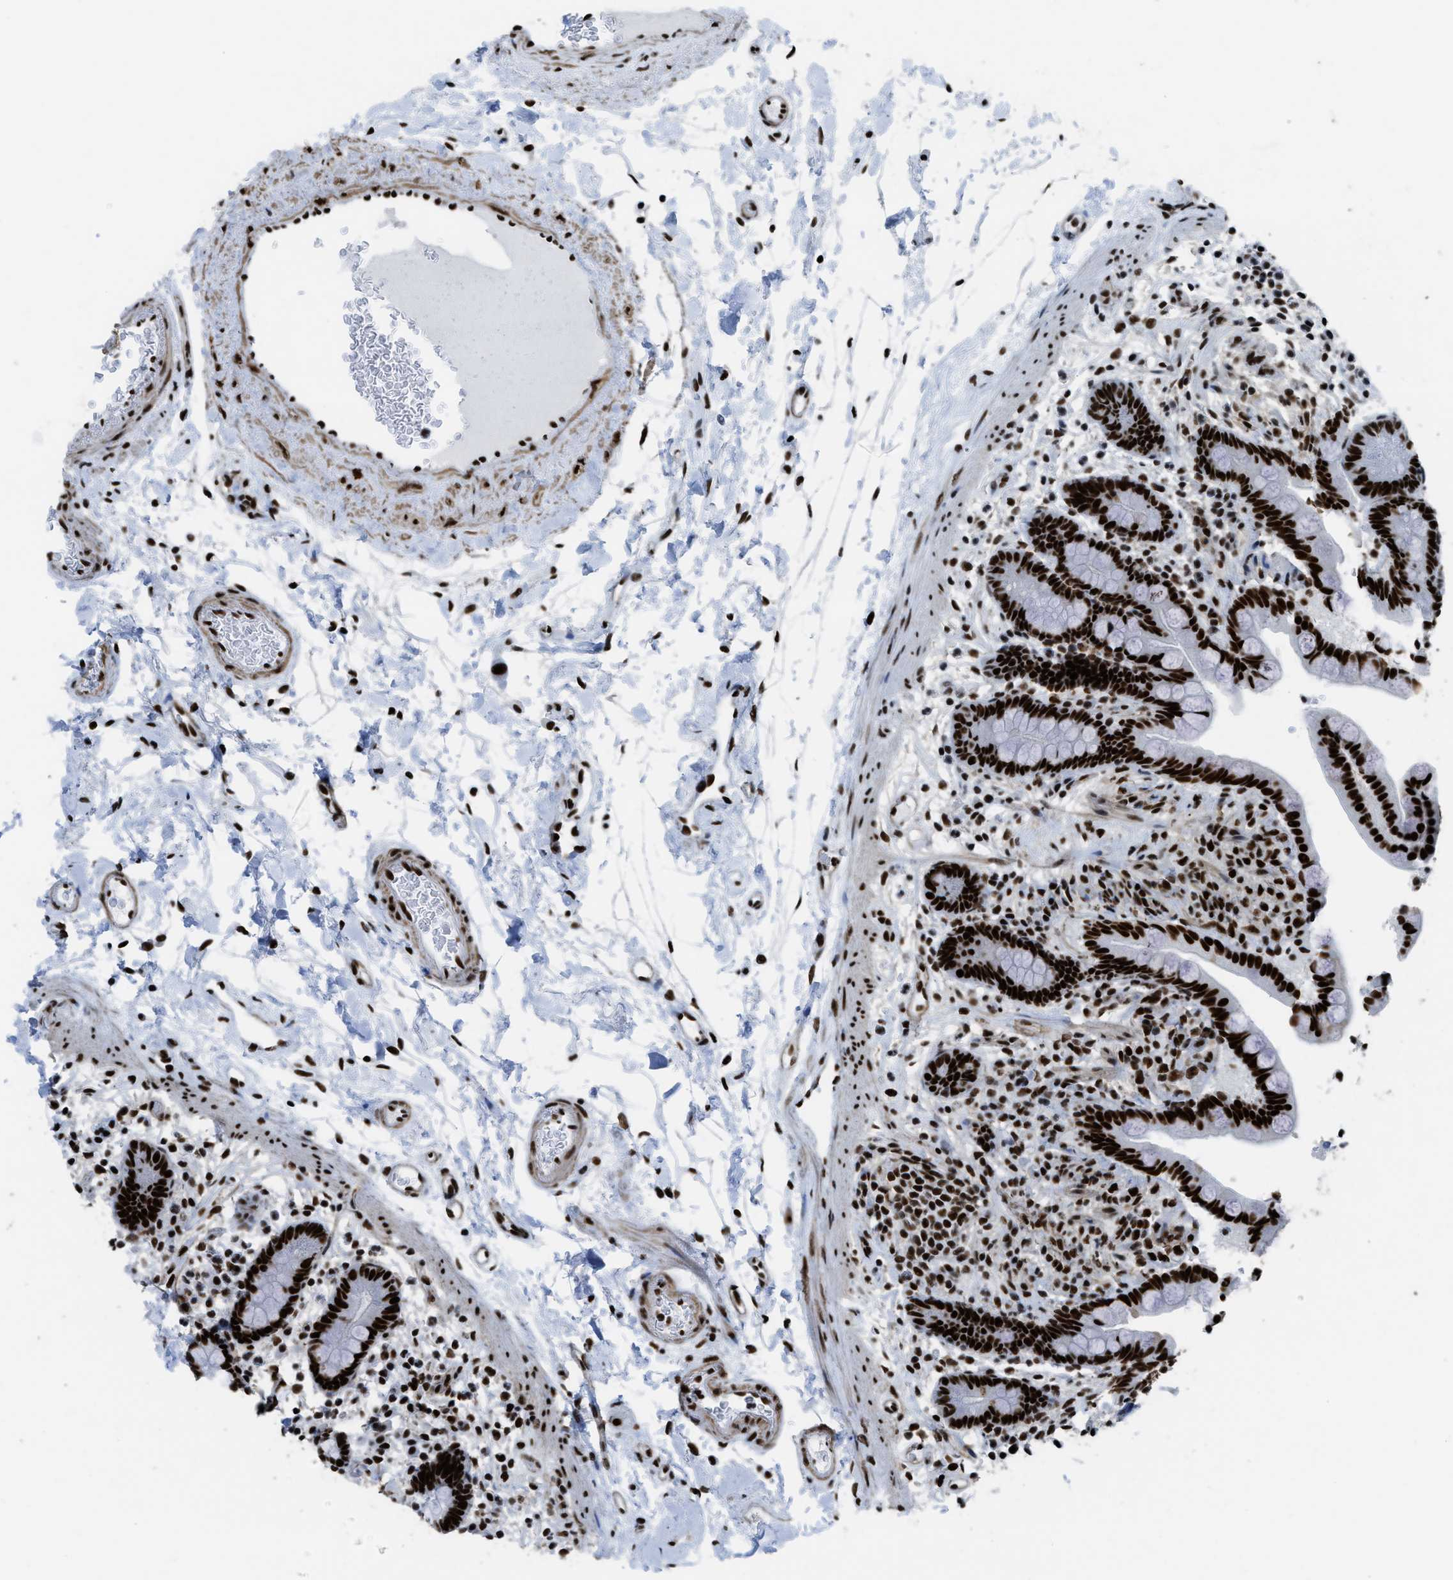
{"staining": {"intensity": "strong", "quantity": ">75%", "location": "nuclear"}, "tissue": "colon", "cell_type": "Endothelial cells", "image_type": "normal", "snomed": [{"axis": "morphology", "description": "Normal tissue, NOS"}, {"axis": "topography", "description": "Colon"}], "caption": "Immunohistochemistry staining of benign colon, which shows high levels of strong nuclear positivity in approximately >75% of endothelial cells indicating strong nuclear protein staining. The staining was performed using DAB (brown) for protein detection and nuclei were counterstained in hematoxylin (blue).", "gene": "ZNF207", "patient": {"sex": "male", "age": 73}}